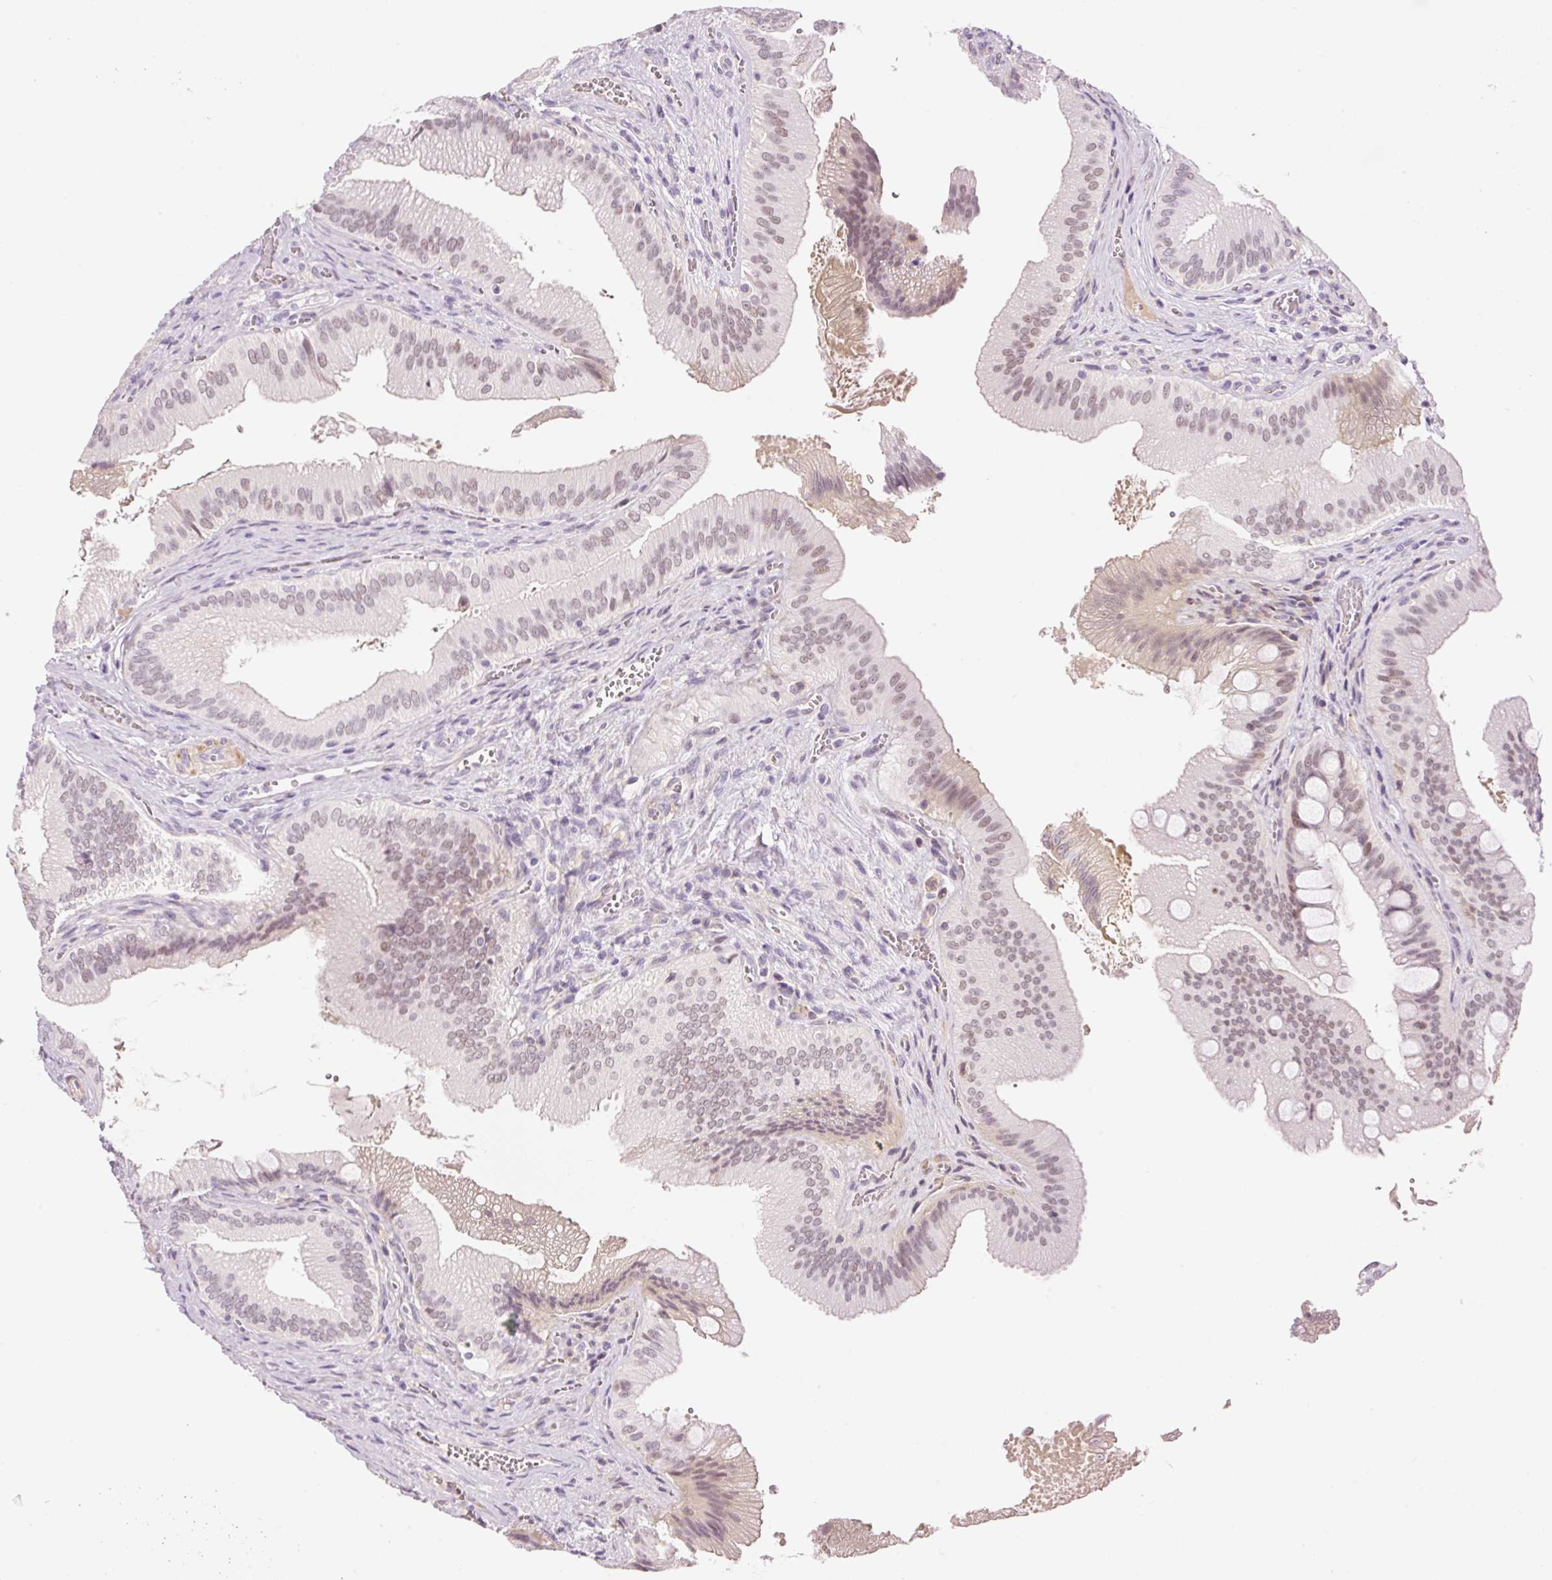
{"staining": {"intensity": "weak", "quantity": "25%-75%", "location": "nuclear"}, "tissue": "gallbladder", "cell_type": "Glandular cells", "image_type": "normal", "snomed": [{"axis": "morphology", "description": "Normal tissue, NOS"}, {"axis": "topography", "description": "Gallbladder"}], "caption": "Immunohistochemical staining of benign human gallbladder exhibits weak nuclear protein expression in about 25%-75% of glandular cells. Immunohistochemistry stains the protein of interest in brown and the nuclei are stained blue.", "gene": "HNF1A", "patient": {"sex": "male", "age": 17}}